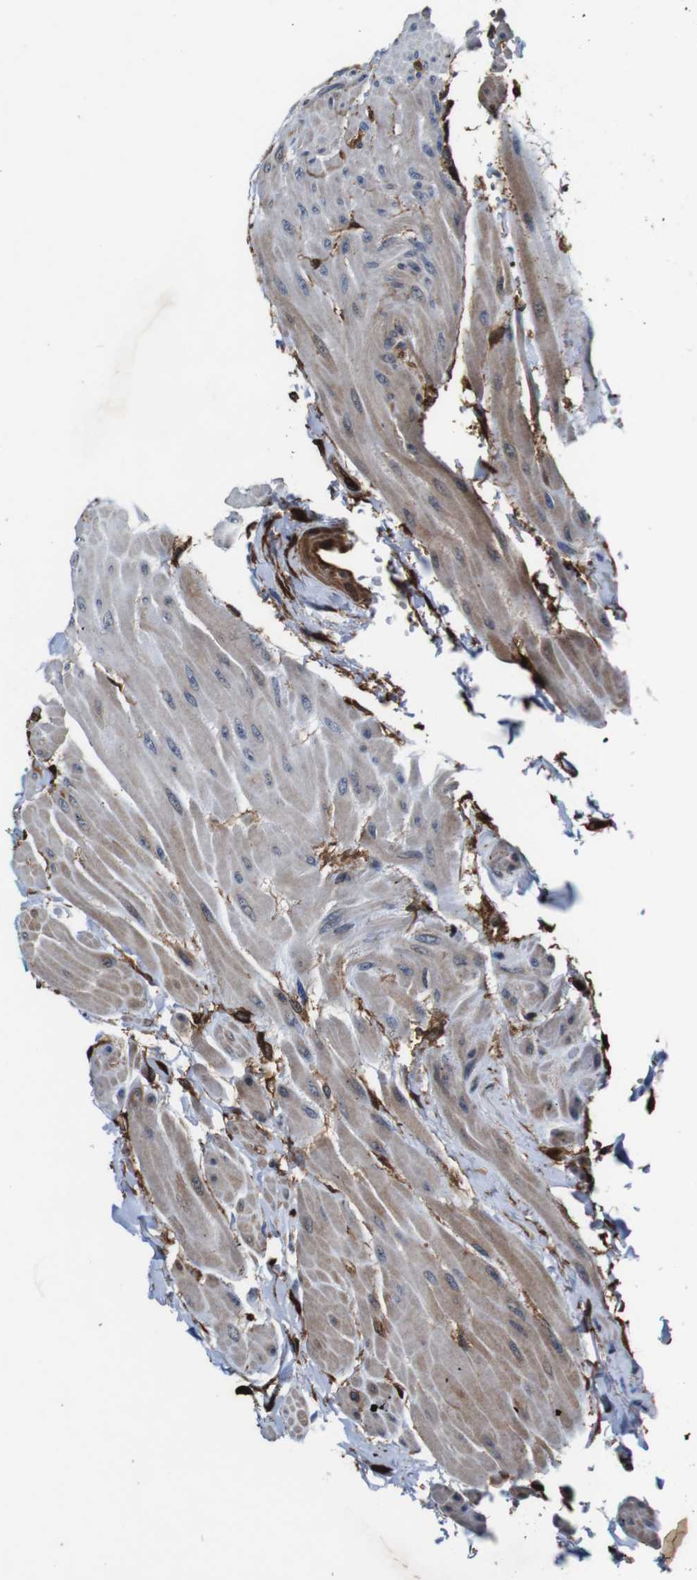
{"staining": {"intensity": "strong", "quantity": ">75%", "location": "cytoplasmic/membranous,nuclear"}, "tissue": "urinary bladder", "cell_type": "Urothelial cells", "image_type": "normal", "snomed": [{"axis": "morphology", "description": "Normal tissue, NOS"}, {"axis": "topography", "description": "Urinary bladder"}], "caption": "Immunohistochemical staining of unremarkable urinary bladder demonstrates high levels of strong cytoplasmic/membranous,nuclear positivity in approximately >75% of urothelial cells.", "gene": "ANXA1", "patient": {"sex": "female", "age": 79}}